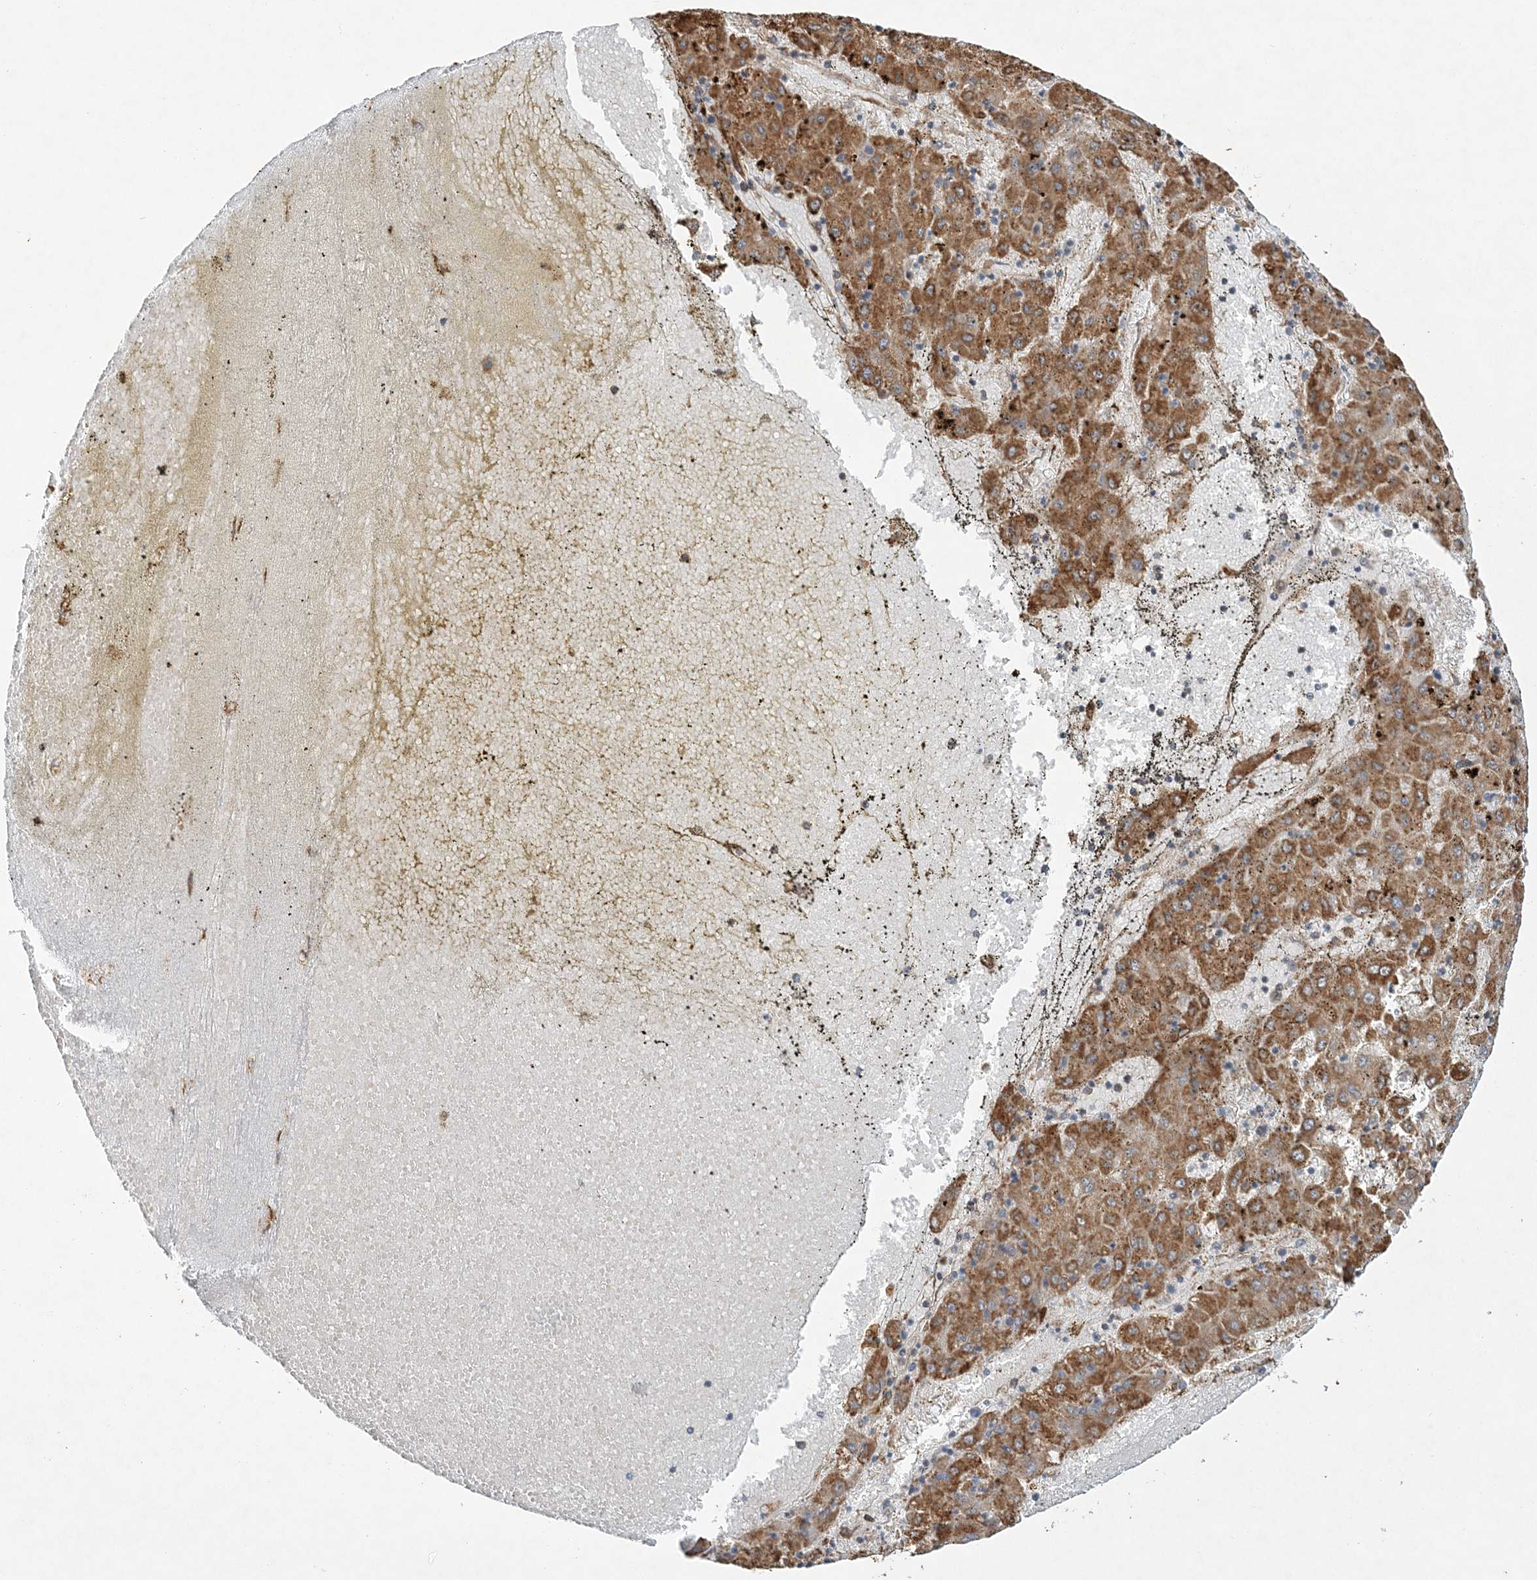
{"staining": {"intensity": "moderate", "quantity": ">75%", "location": "cytoplasmic/membranous"}, "tissue": "liver cancer", "cell_type": "Tumor cells", "image_type": "cancer", "snomed": [{"axis": "morphology", "description": "Carcinoma, Hepatocellular, NOS"}, {"axis": "topography", "description": "Liver"}], "caption": "Human liver cancer (hepatocellular carcinoma) stained with a brown dye reveals moderate cytoplasmic/membranous positive positivity in approximately >75% of tumor cells.", "gene": "ZFYVE16", "patient": {"sex": "male", "age": 72}}